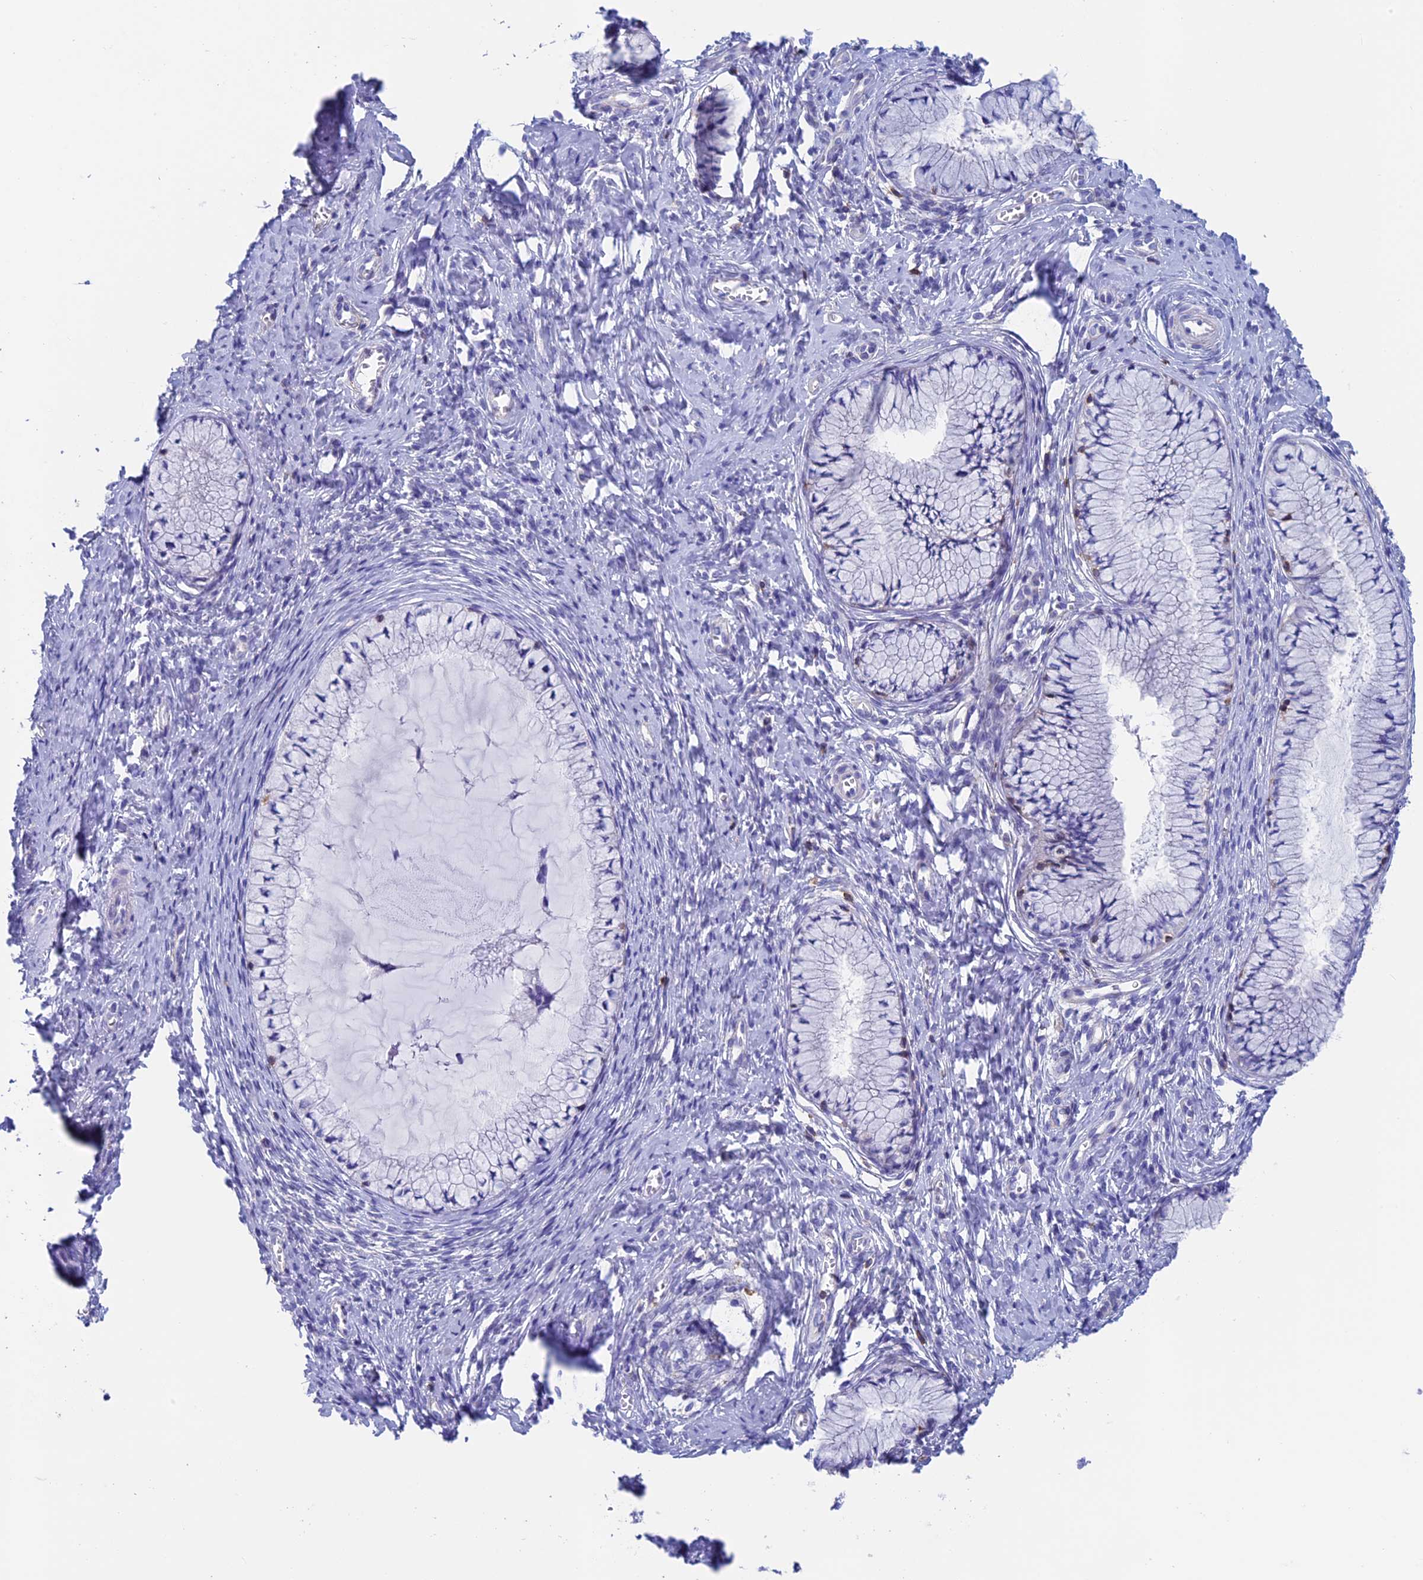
{"staining": {"intensity": "negative", "quantity": "none", "location": "none"}, "tissue": "cervix", "cell_type": "Glandular cells", "image_type": "normal", "snomed": [{"axis": "morphology", "description": "Normal tissue, NOS"}, {"axis": "topography", "description": "Cervix"}], "caption": "Protein analysis of normal cervix reveals no significant positivity in glandular cells. The staining was performed using DAB to visualize the protein expression in brown, while the nuclei were stained in blue with hematoxylin (Magnification: 20x).", "gene": "SEPTIN1", "patient": {"sex": "female", "age": 42}}